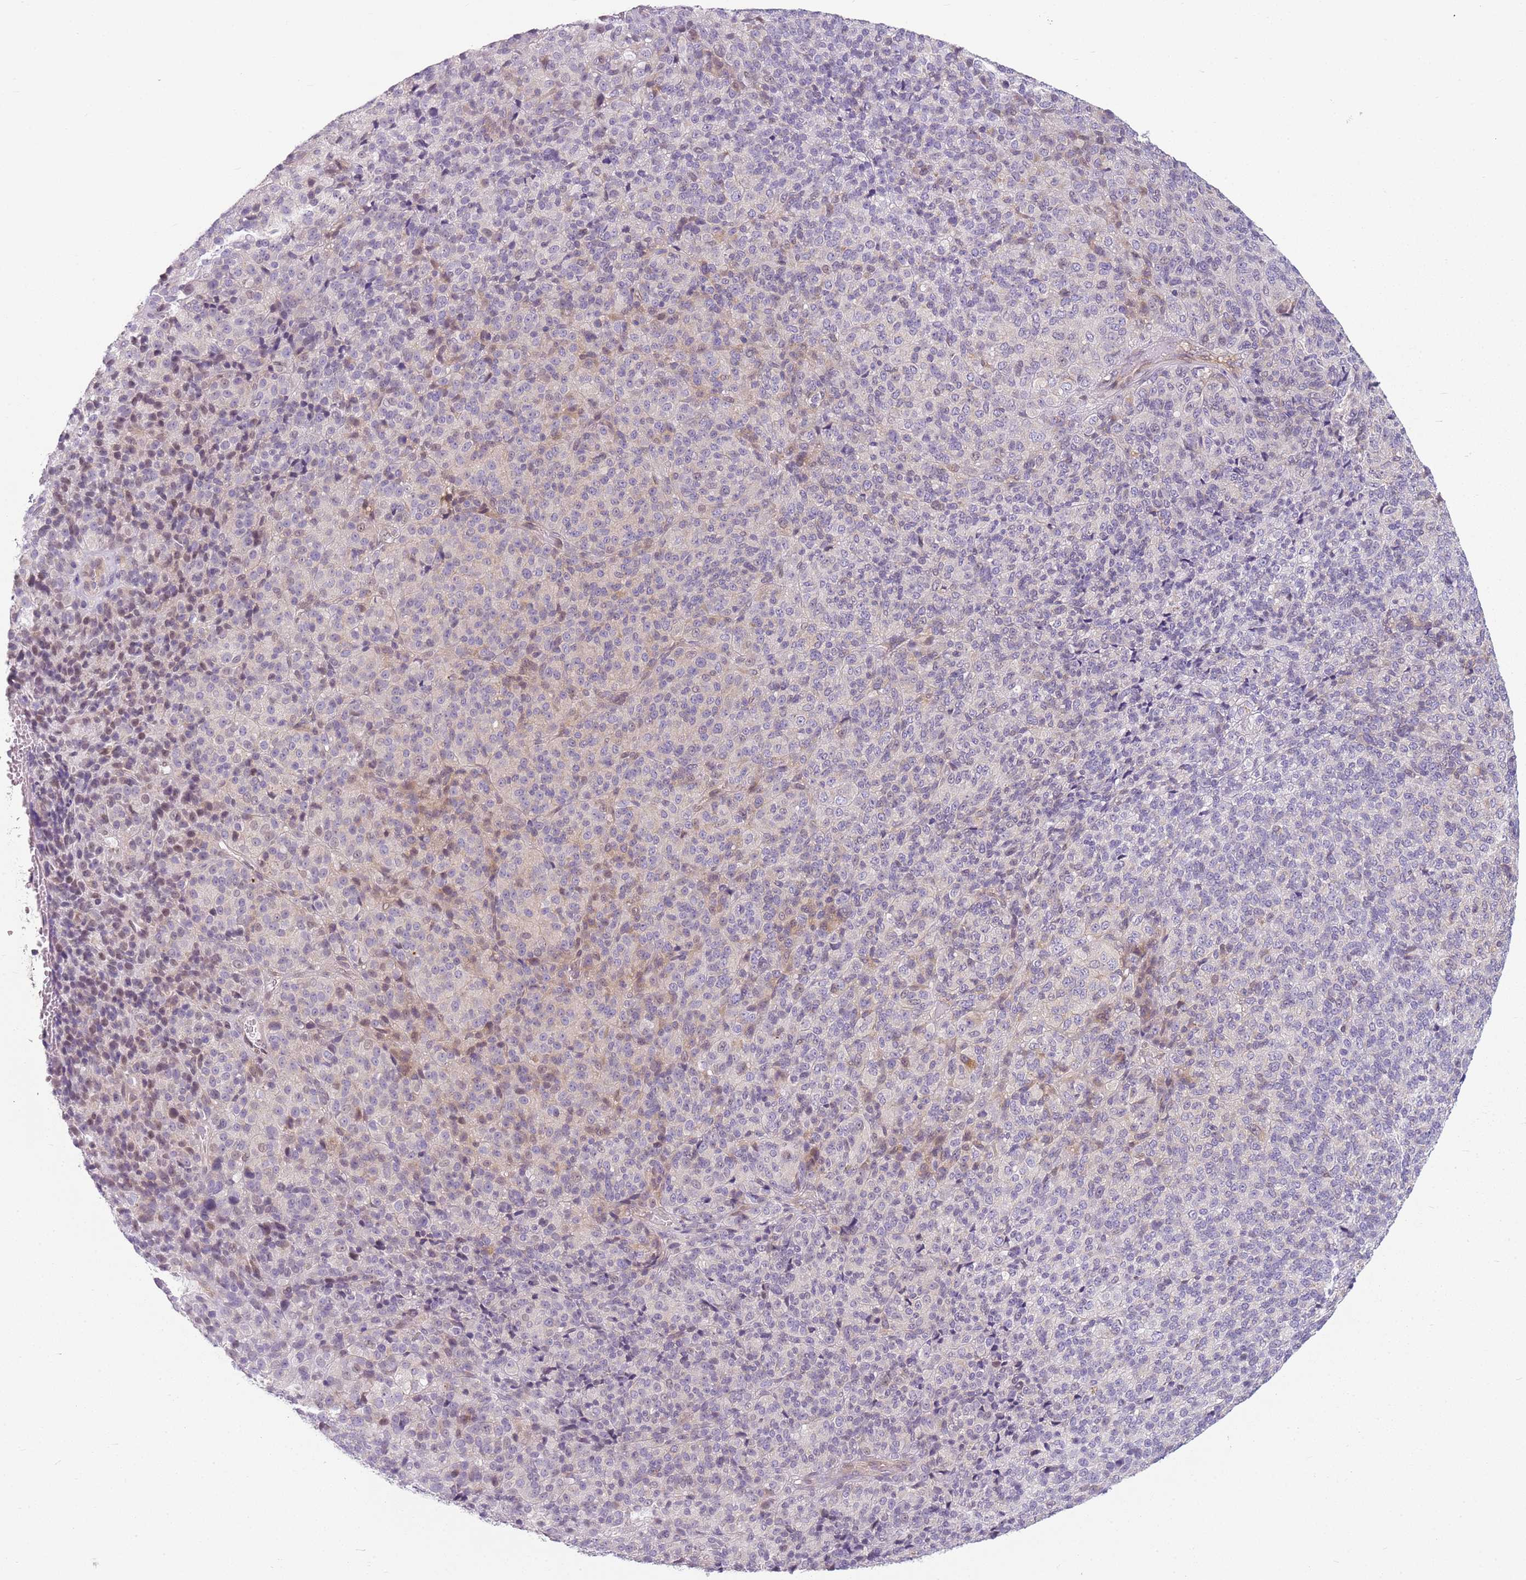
{"staining": {"intensity": "negative", "quantity": "none", "location": "none"}, "tissue": "melanoma", "cell_type": "Tumor cells", "image_type": "cancer", "snomed": [{"axis": "morphology", "description": "Malignant melanoma, Metastatic site"}, {"axis": "topography", "description": "Brain"}], "caption": "DAB (3,3'-diaminobenzidine) immunohistochemical staining of human melanoma shows no significant staining in tumor cells.", "gene": "DEFB116", "patient": {"sex": "female", "age": 56}}